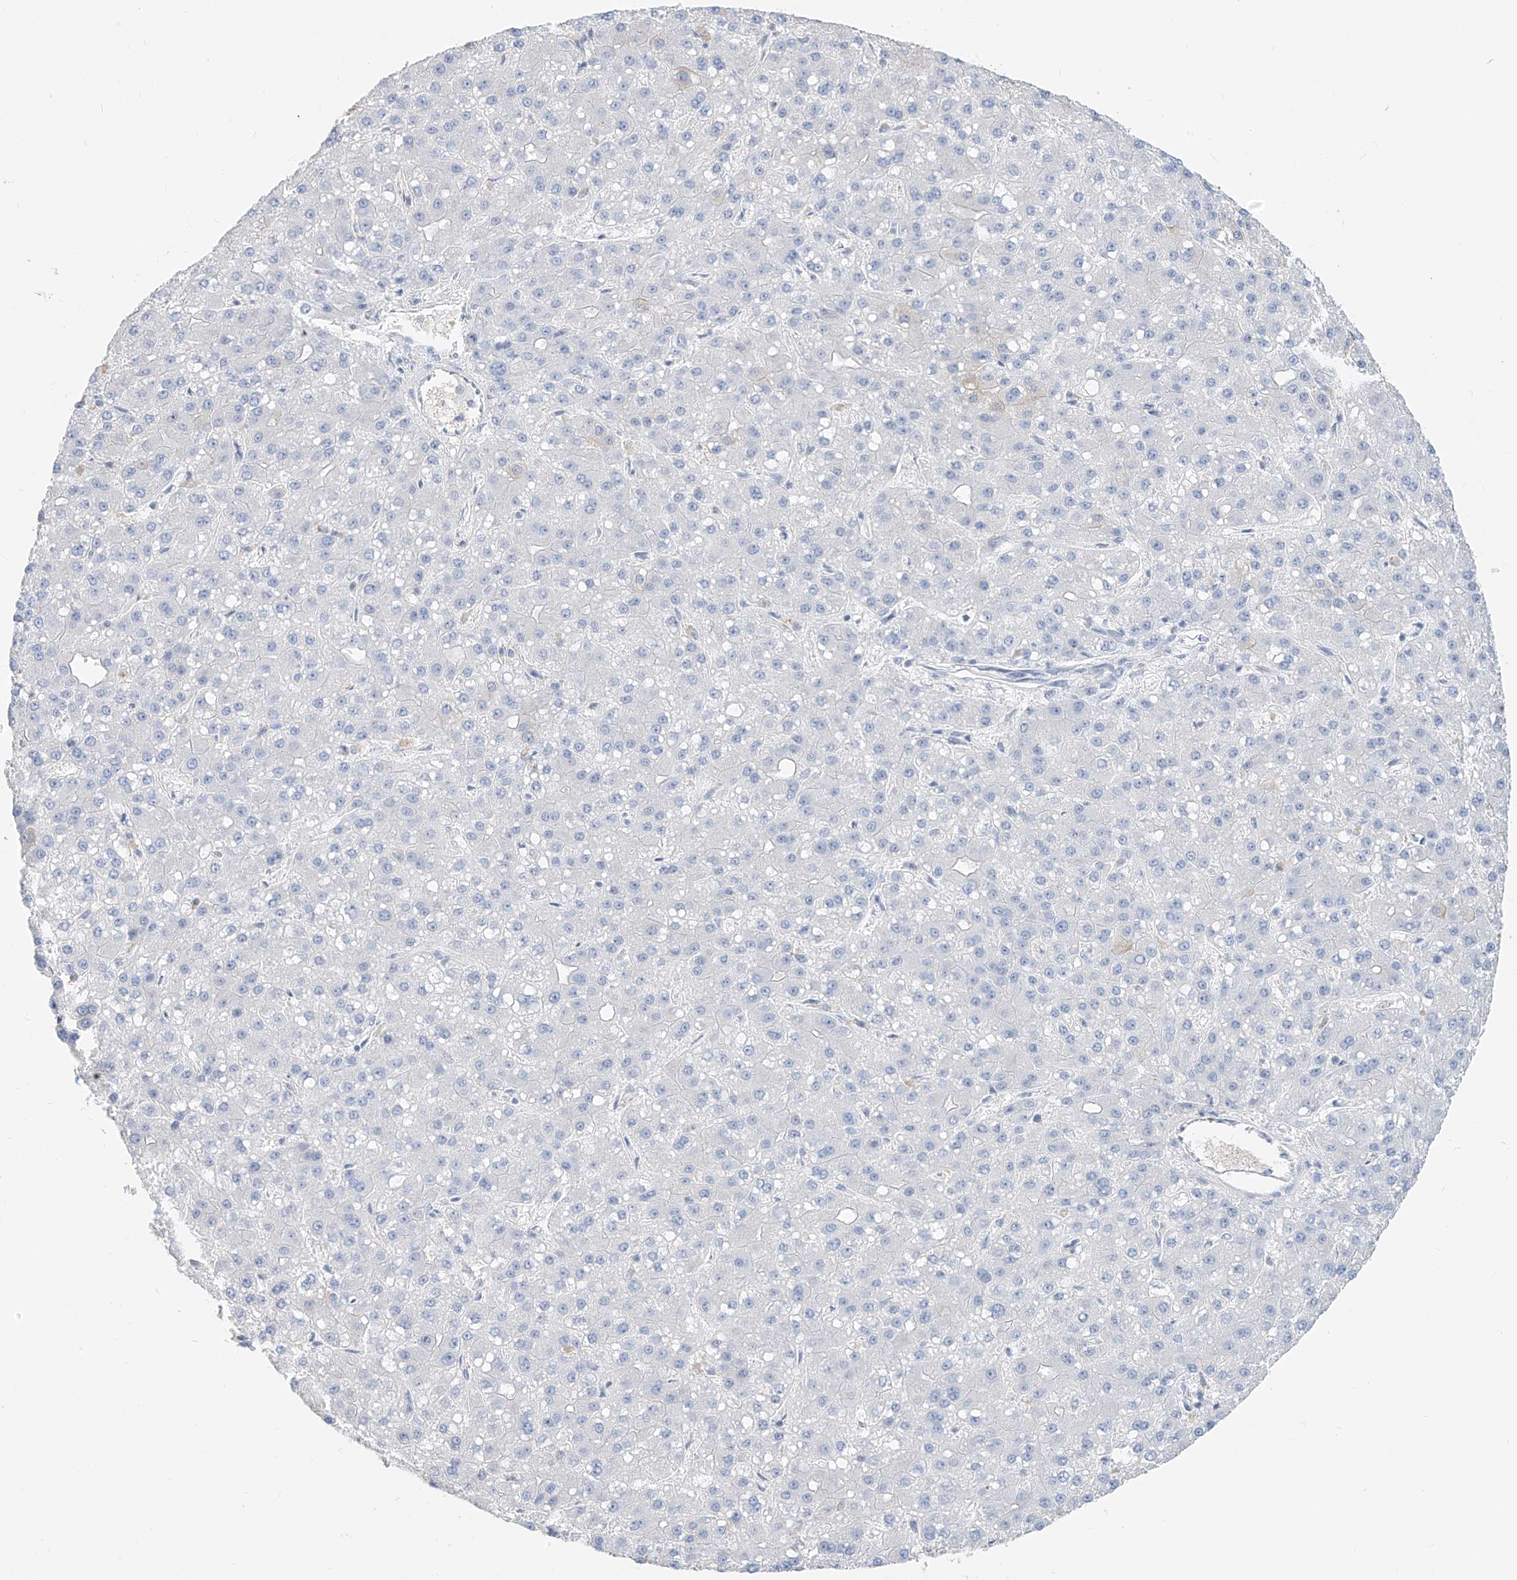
{"staining": {"intensity": "moderate", "quantity": "<25%", "location": "cytoplasmic/membranous"}, "tissue": "liver cancer", "cell_type": "Tumor cells", "image_type": "cancer", "snomed": [{"axis": "morphology", "description": "Carcinoma, Hepatocellular, NOS"}, {"axis": "topography", "description": "Liver"}], "caption": "Protein staining reveals moderate cytoplasmic/membranous staining in about <25% of tumor cells in liver hepatocellular carcinoma.", "gene": "PAFAH1B3", "patient": {"sex": "male", "age": 67}}